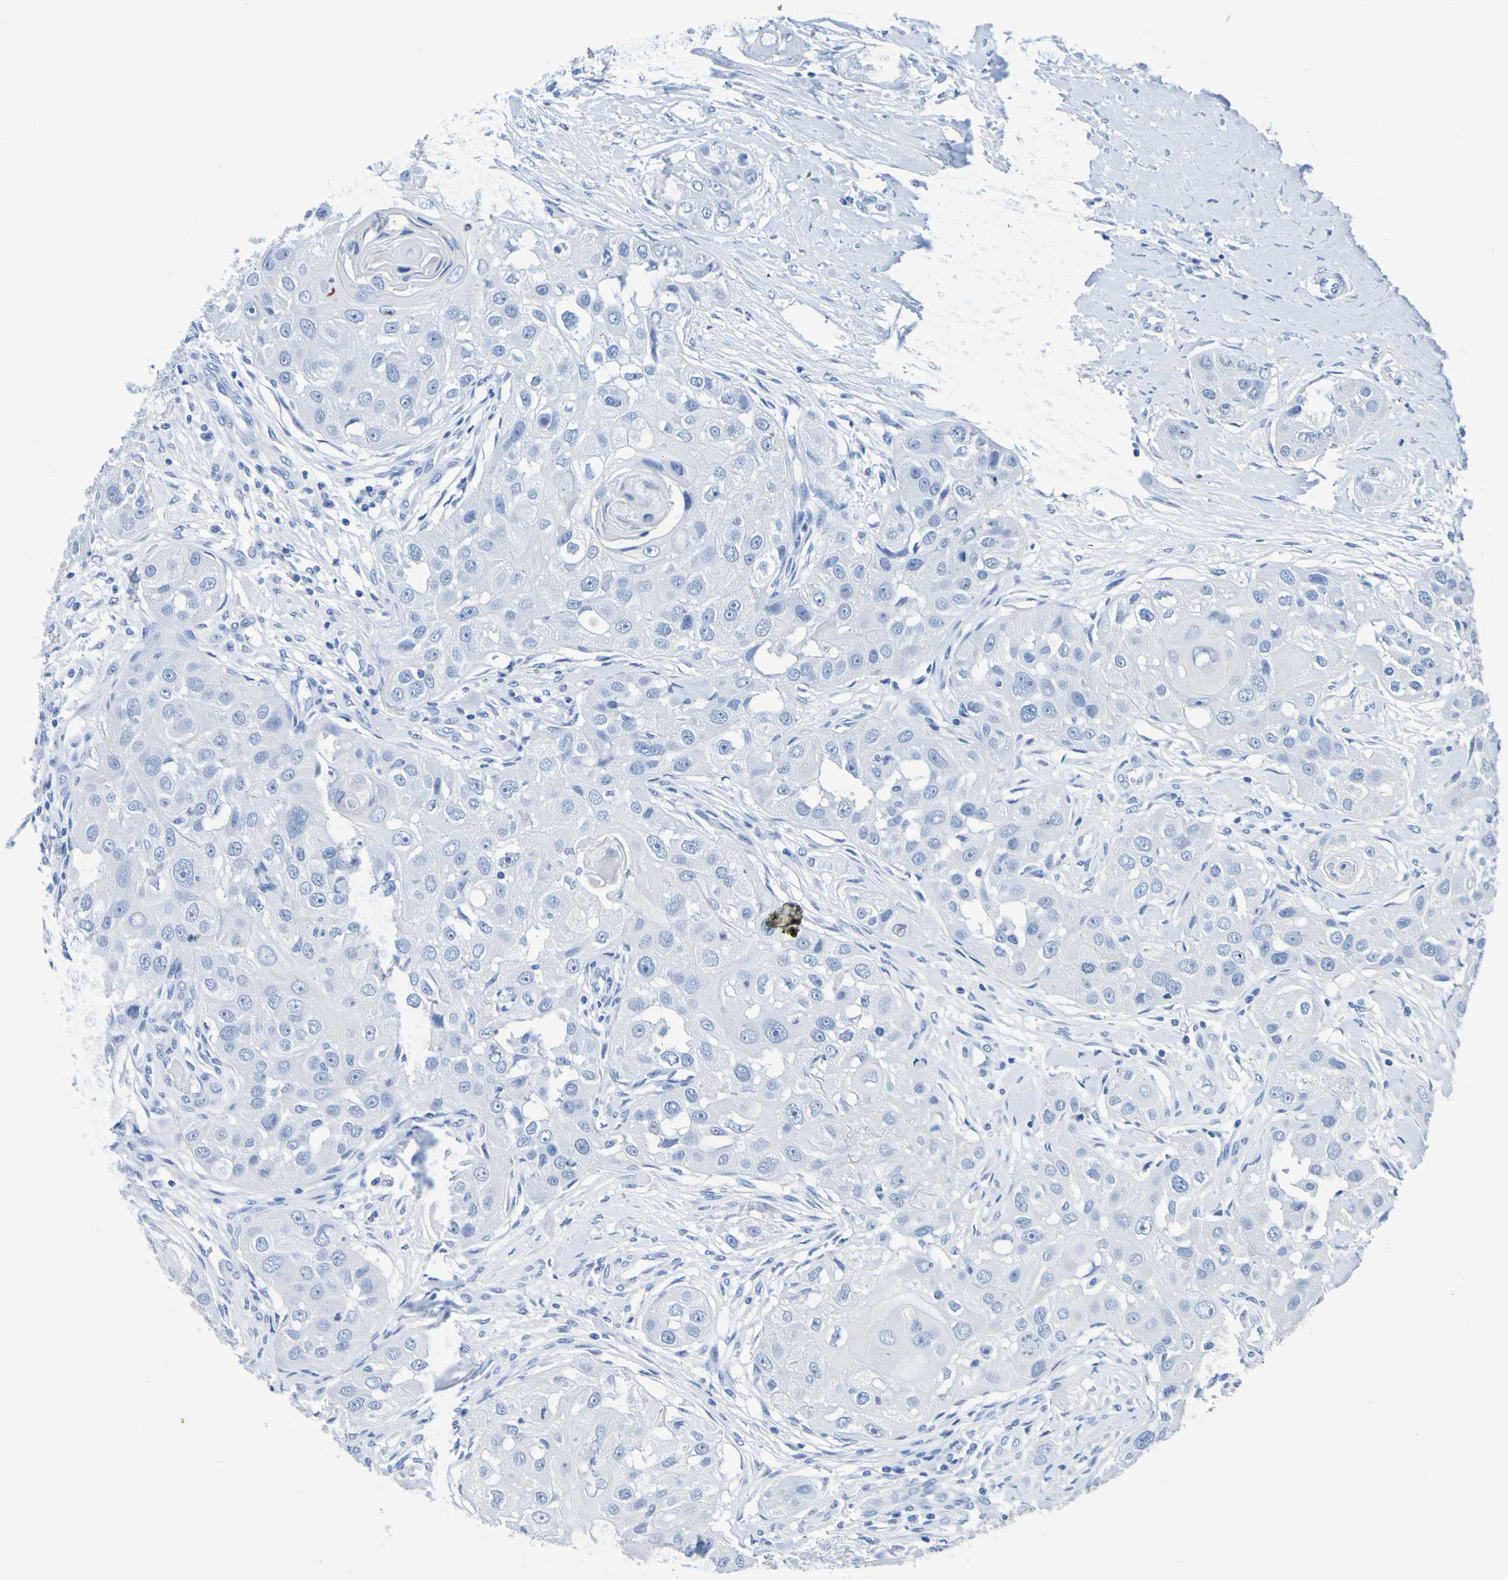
{"staining": {"intensity": "negative", "quantity": "none", "location": "none"}, "tissue": "head and neck cancer", "cell_type": "Tumor cells", "image_type": "cancer", "snomed": [{"axis": "morphology", "description": "Normal tissue, NOS"}, {"axis": "morphology", "description": "Squamous cell carcinoma, NOS"}, {"axis": "topography", "description": "Skeletal muscle"}, {"axis": "topography", "description": "Head-Neck"}], "caption": "Immunohistochemical staining of human head and neck cancer (squamous cell carcinoma) displays no significant staining in tumor cells. (Stains: DAB (3,3'-diaminobenzidine) IHC with hematoxylin counter stain, Microscopy: brightfield microscopy at high magnification).", "gene": "DPEP1", "patient": {"sex": "male", "age": 51}}